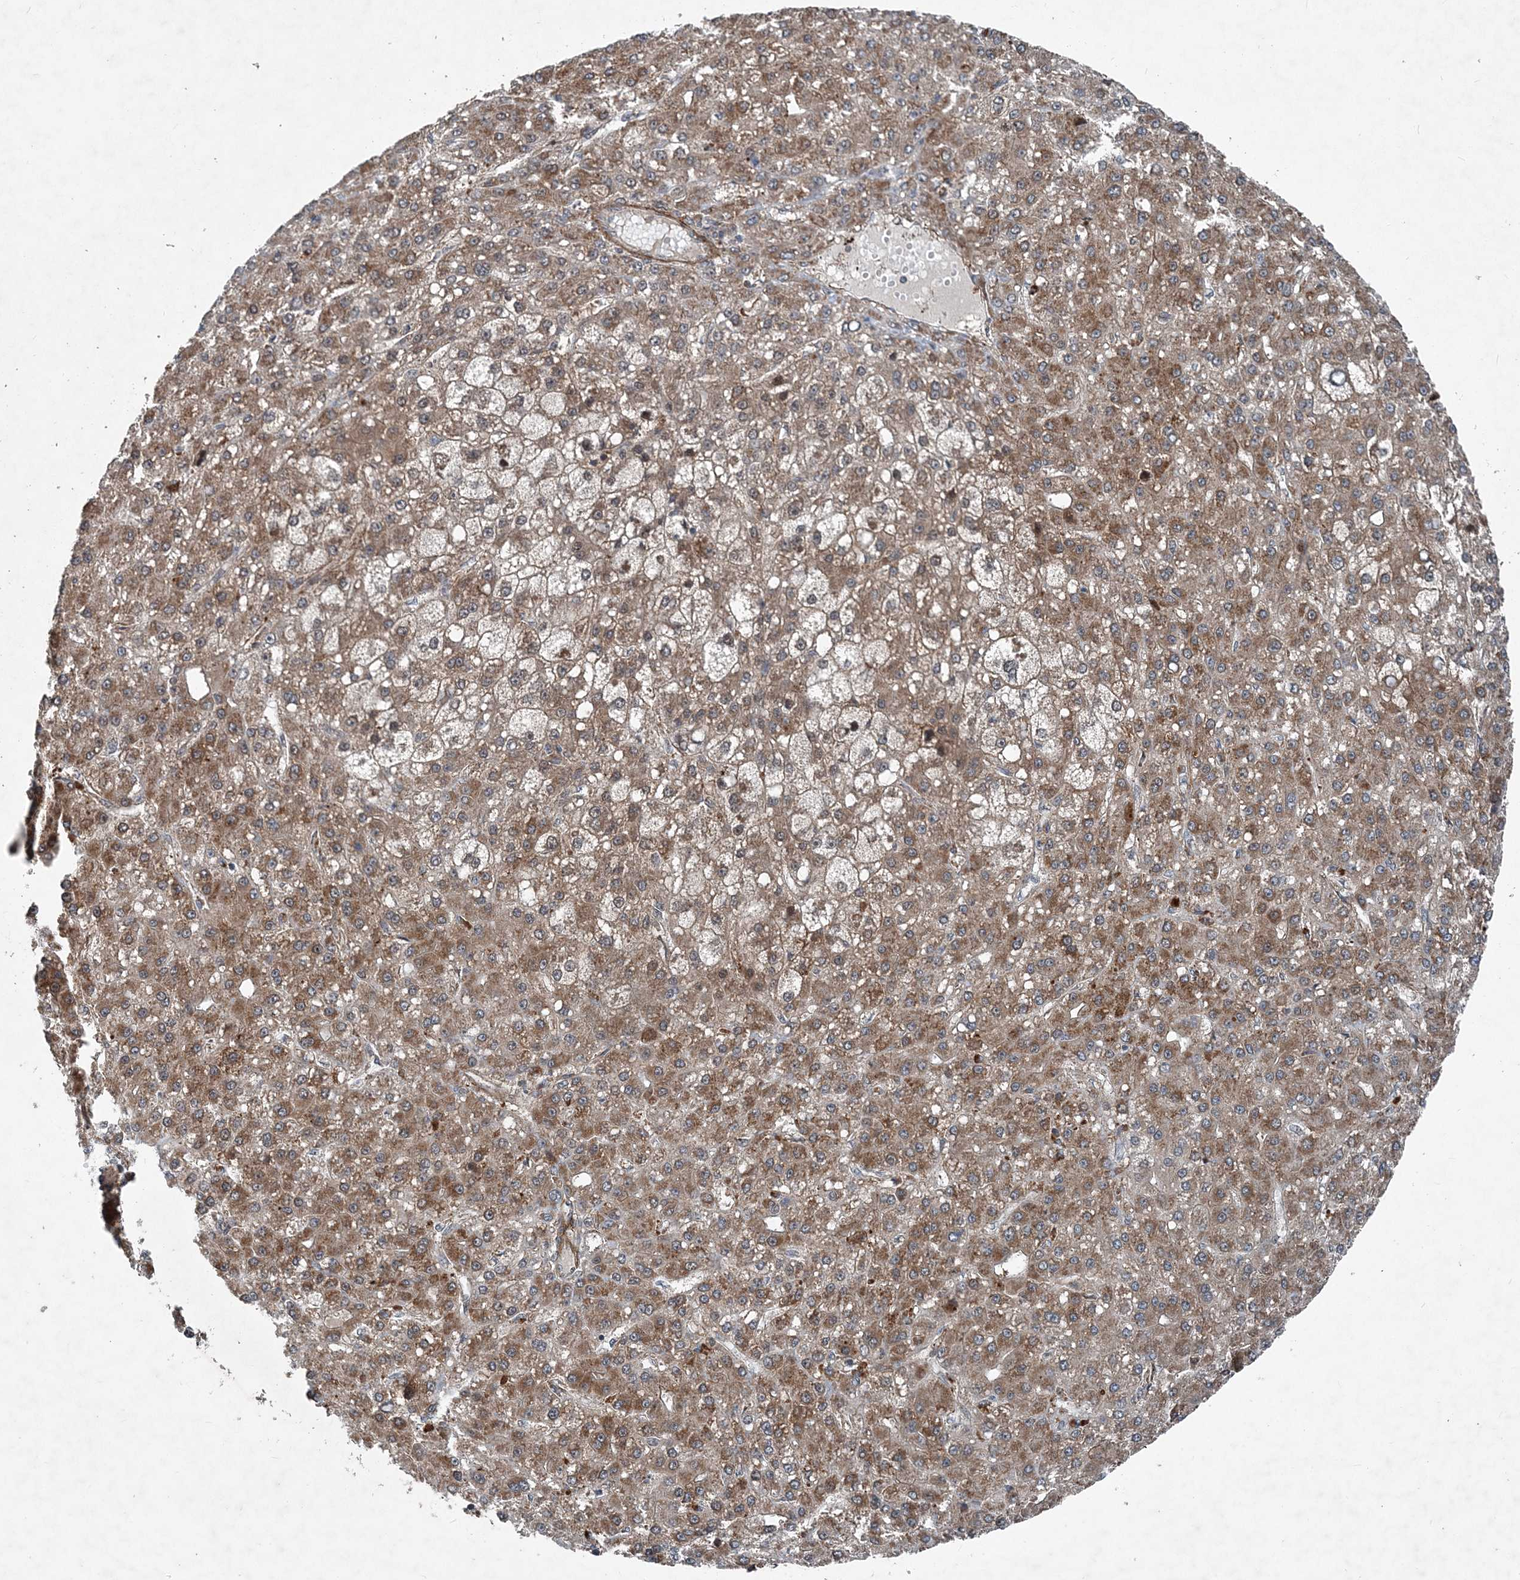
{"staining": {"intensity": "moderate", "quantity": ">75%", "location": "cytoplasmic/membranous"}, "tissue": "liver cancer", "cell_type": "Tumor cells", "image_type": "cancer", "snomed": [{"axis": "morphology", "description": "Carcinoma, Hepatocellular, NOS"}, {"axis": "topography", "description": "Liver"}], "caption": "This image shows liver hepatocellular carcinoma stained with IHC to label a protein in brown. The cytoplasmic/membranous of tumor cells show moderate positivity for the protein. Nuclei are counter-stained blue.", "gene": "NDUFA2", "patient": {"sex": "male", "age": 67}}